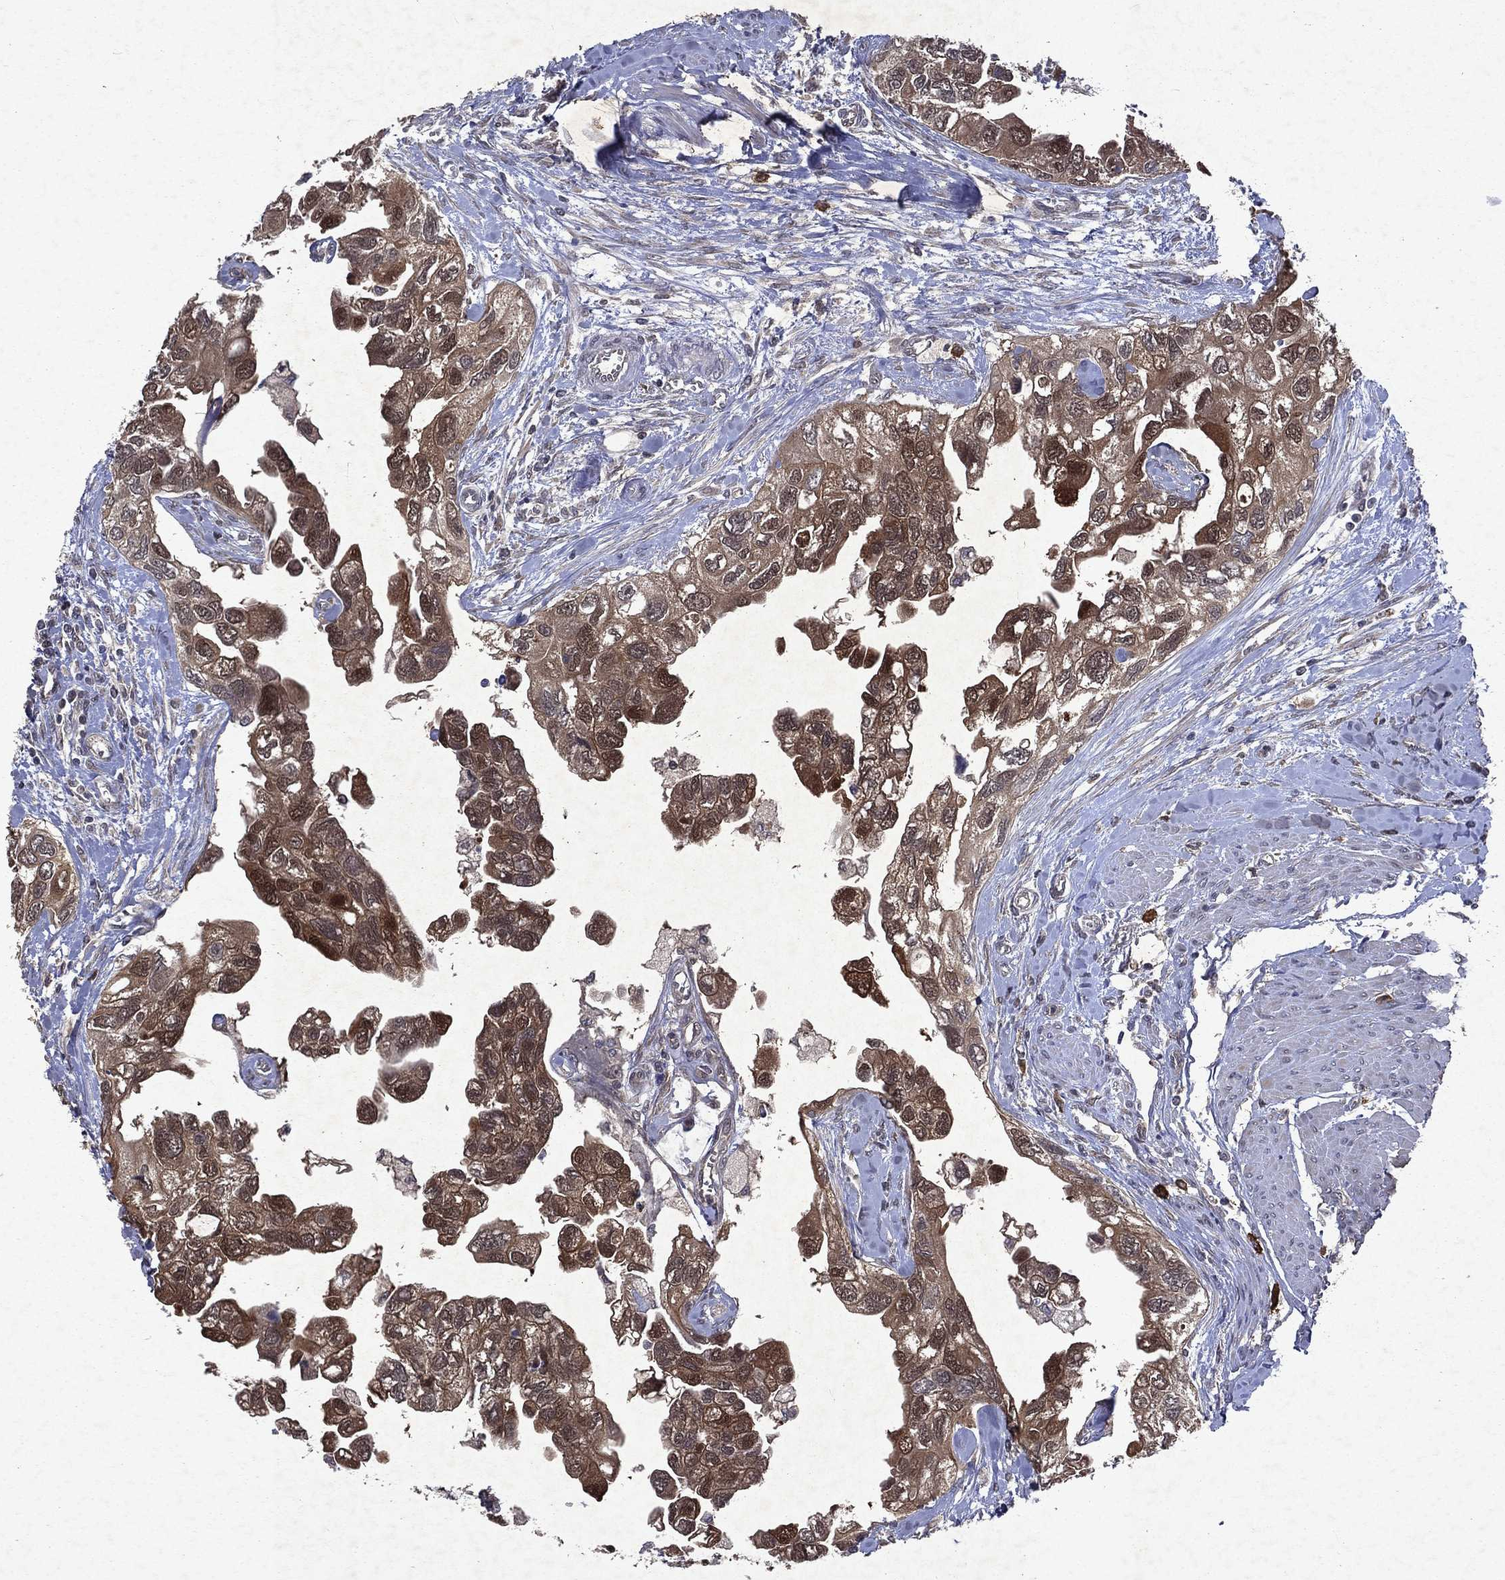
{"staining": {"intensity": "moderate", "quantity": ">75%", "location": "cytoplasmic/membranous"}, "tissue": "urothelial cancer", "cell_type": "Tumor cells", "image_type": "cancer", "snomed": [{"axis": "morphology", "description": "Urothelial carcinoma, High grade"}, {"axis": "topography", "description": "Urinary bladder"}], "caption": "An immunohistochemistry (IHC) image of tumor tissue is shown. Protein staining in brown shows moderate cytoplasmic/membranous positivity in urothelial cancer within tumor cells.", "gene": "MTAP", "patient": {"sex": "male", "age": 59}}